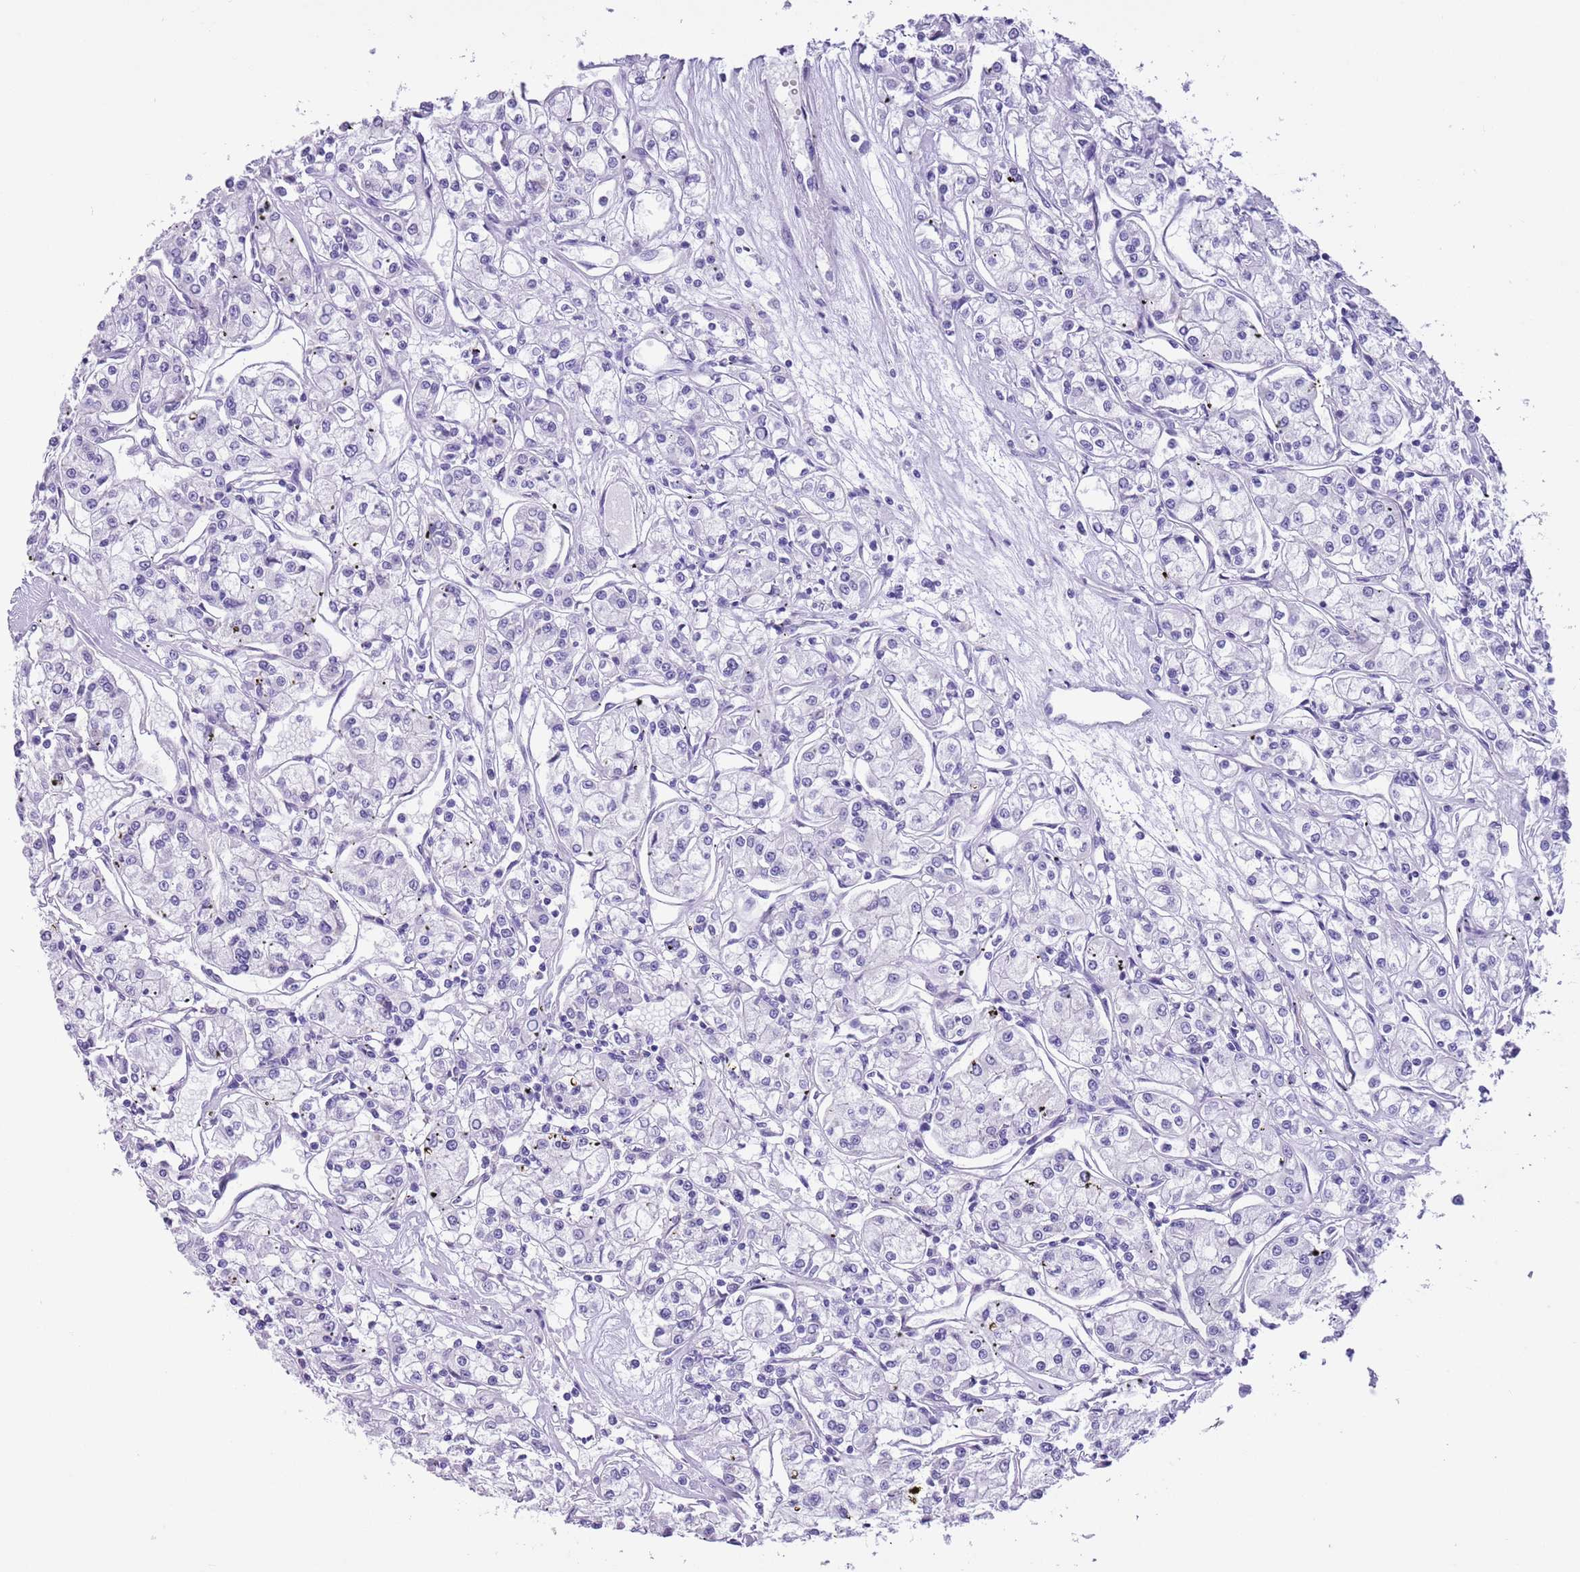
{"staining": {"intensity": "negative", "quantity": "none", "location": "none"}, "tissue": "renal cancer", "cell_type": "Tumor cells", "image_type": "cancer", "snomed": [{"axis": "morphology", "description": "Adenocarcinoma, NOS"}, {"axis": "topography", "description": "Kidney"}], "caption": "Renal adenocarcinoma stained for a protein using immunohistochemistry (IHC) exhibits no positivity tumor cells.", "gene": "PFKFB2", "patient": {"sex": "female", "age": 59}}